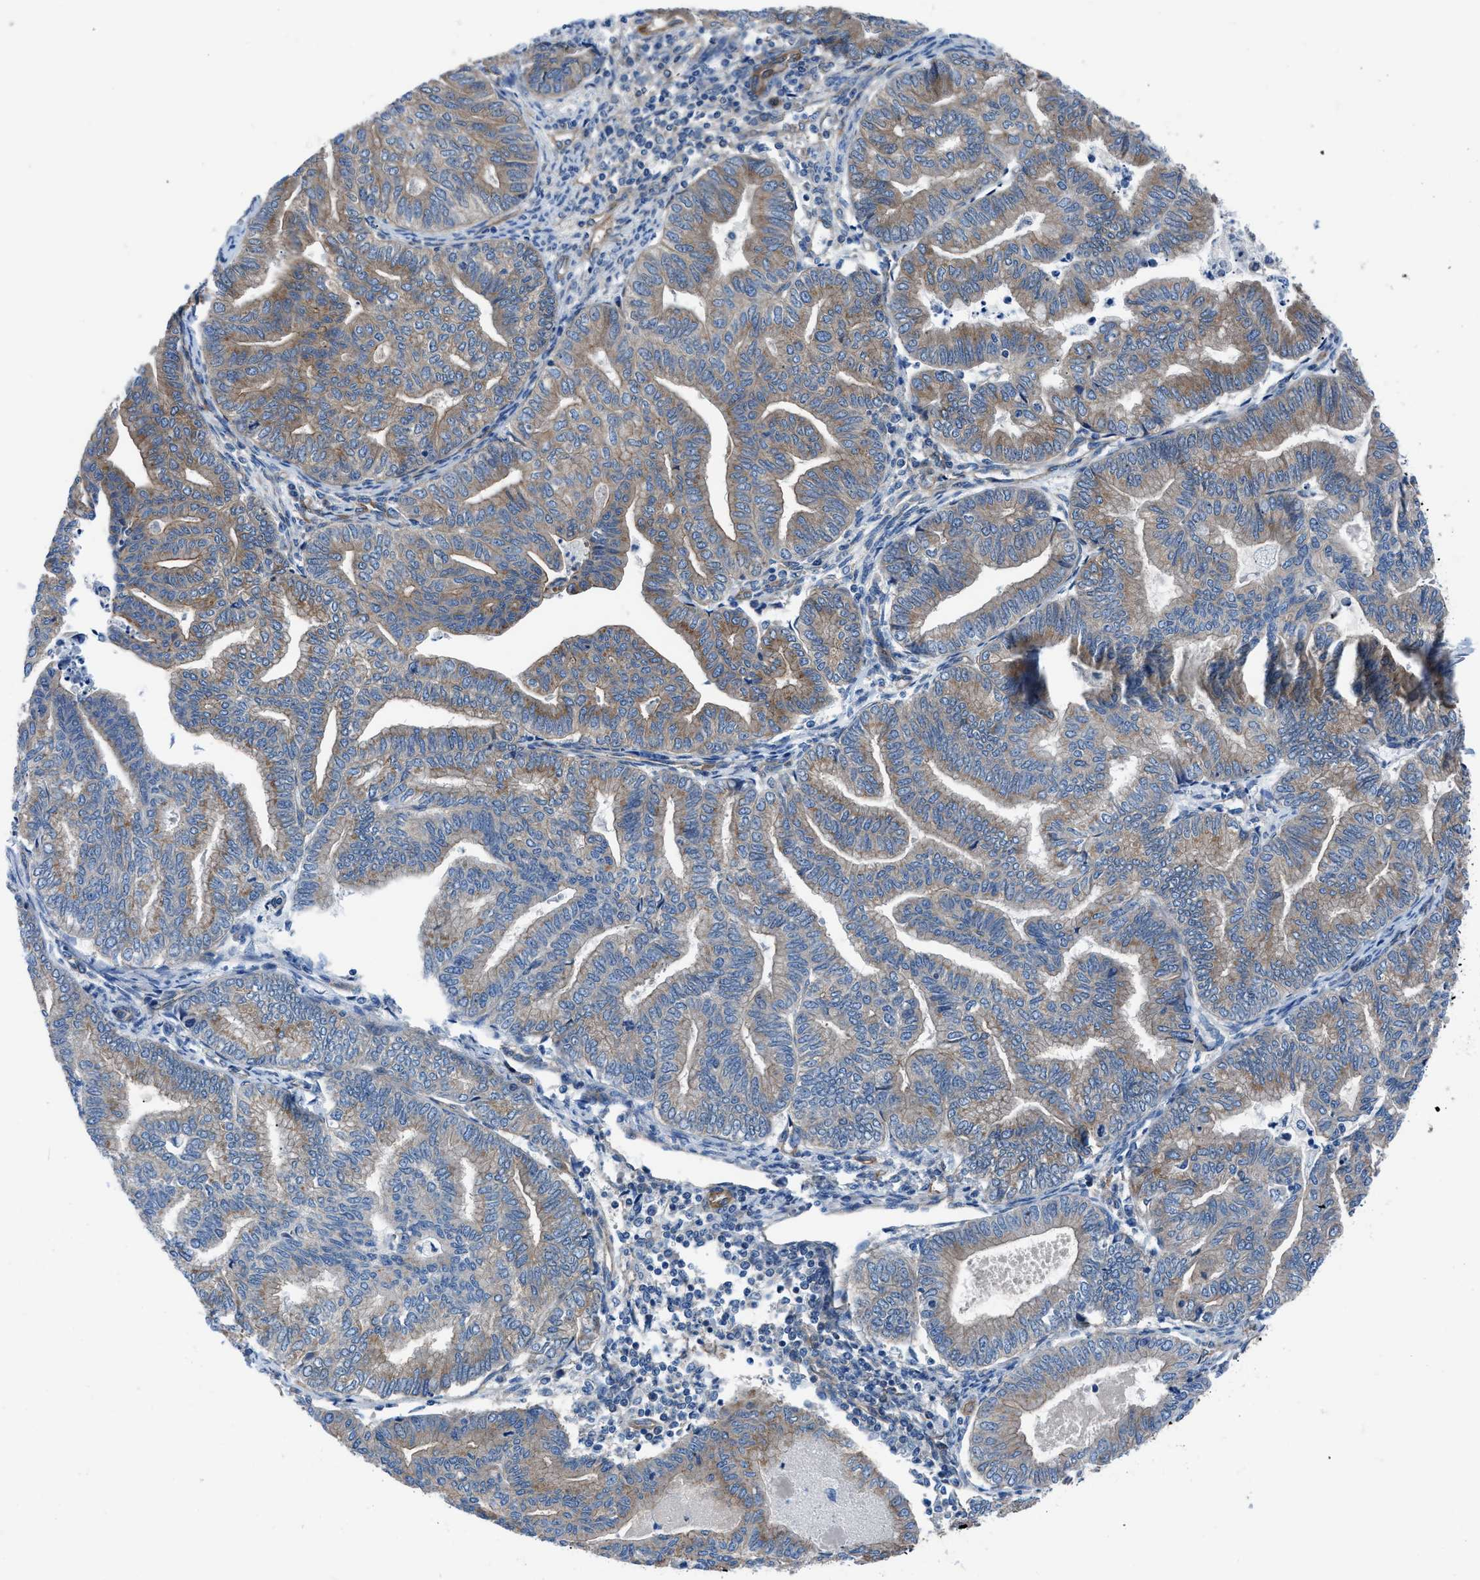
{"staining": {"intensity": "moderate", "quantity": ">75%", "location": "cytoplasmic/membranous"}, "tissue": "endometrial cancer", "cell_type": "Tumor cells", "image_type": "cancer", "snomed": [{"axis": "morphology", "description": "Adenocarcinoma, NOS"}, {"axis": "topography", "description": "Endometrium"}], "caption": "Moderate cytoplasmic/membranous staining is identified in approximately >75% of tumor cells in endometrial adenocarcinoma. (DAB (3,3'-diaminobenzidine) IHC, brown staining for protein, blue staining for nuclei).", "gene": "TRIP4", "patient": {"sex": "female", "age": 79}}